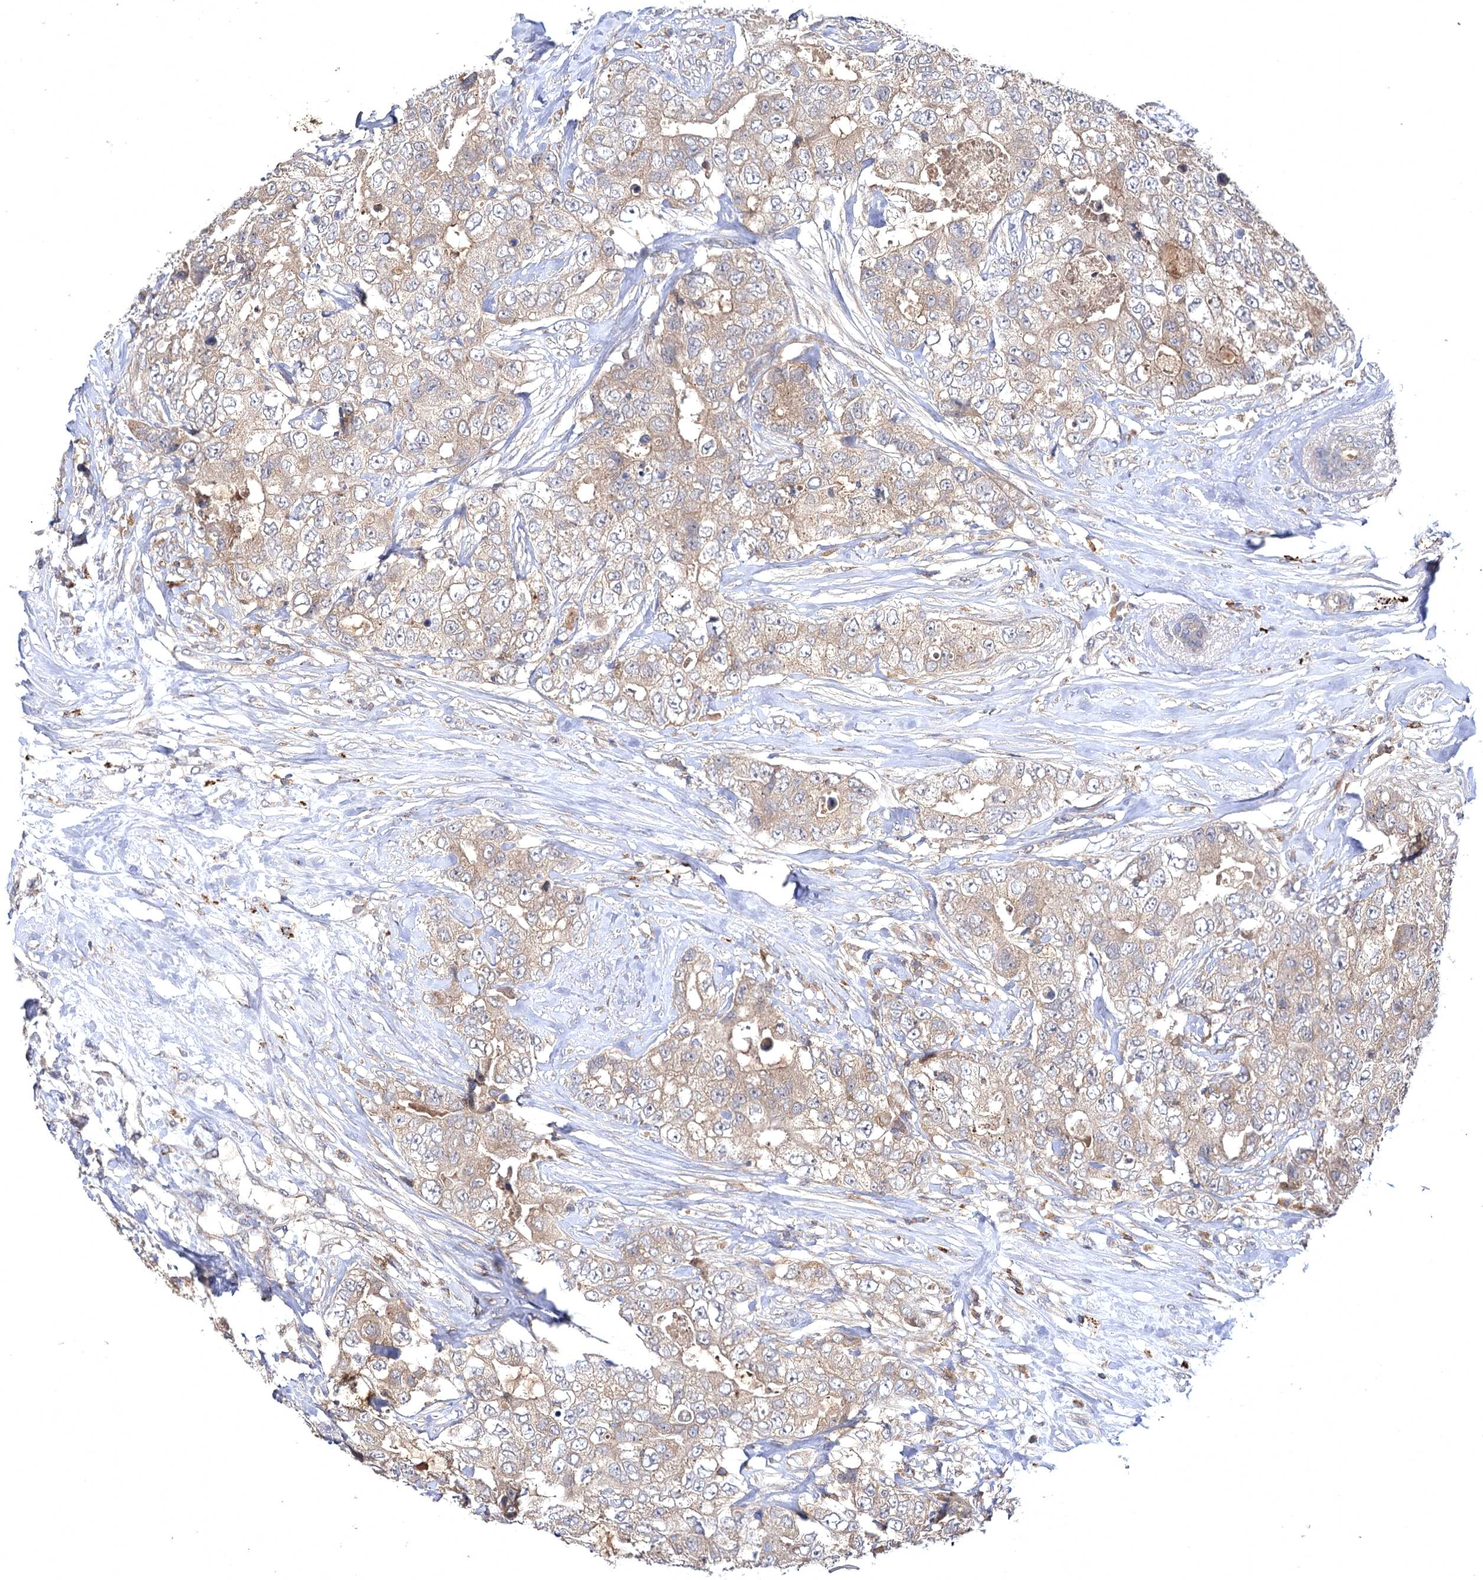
{"staining": {"intensity": "weak", "quantity": ">75%", "location": "cytoplasmic/membranous"}, "tissue": "breast cancer", "cell_type": "Tumor cells", "image_type": "cancer", "snomed": [{"axis": "morphology", "description": "Duct carcinoma"}, {"axis": "topography", "description": "Breast"}], "caption": "Immunohistochemistry (DAB) staining of human breast cancer (intraductal carcinoma) shows weak cytoplasmic/membranous protein expression in approximately >75% of tumor cells.", "gene": "BCR", "patient": {"sex": "female", "age": 62}}